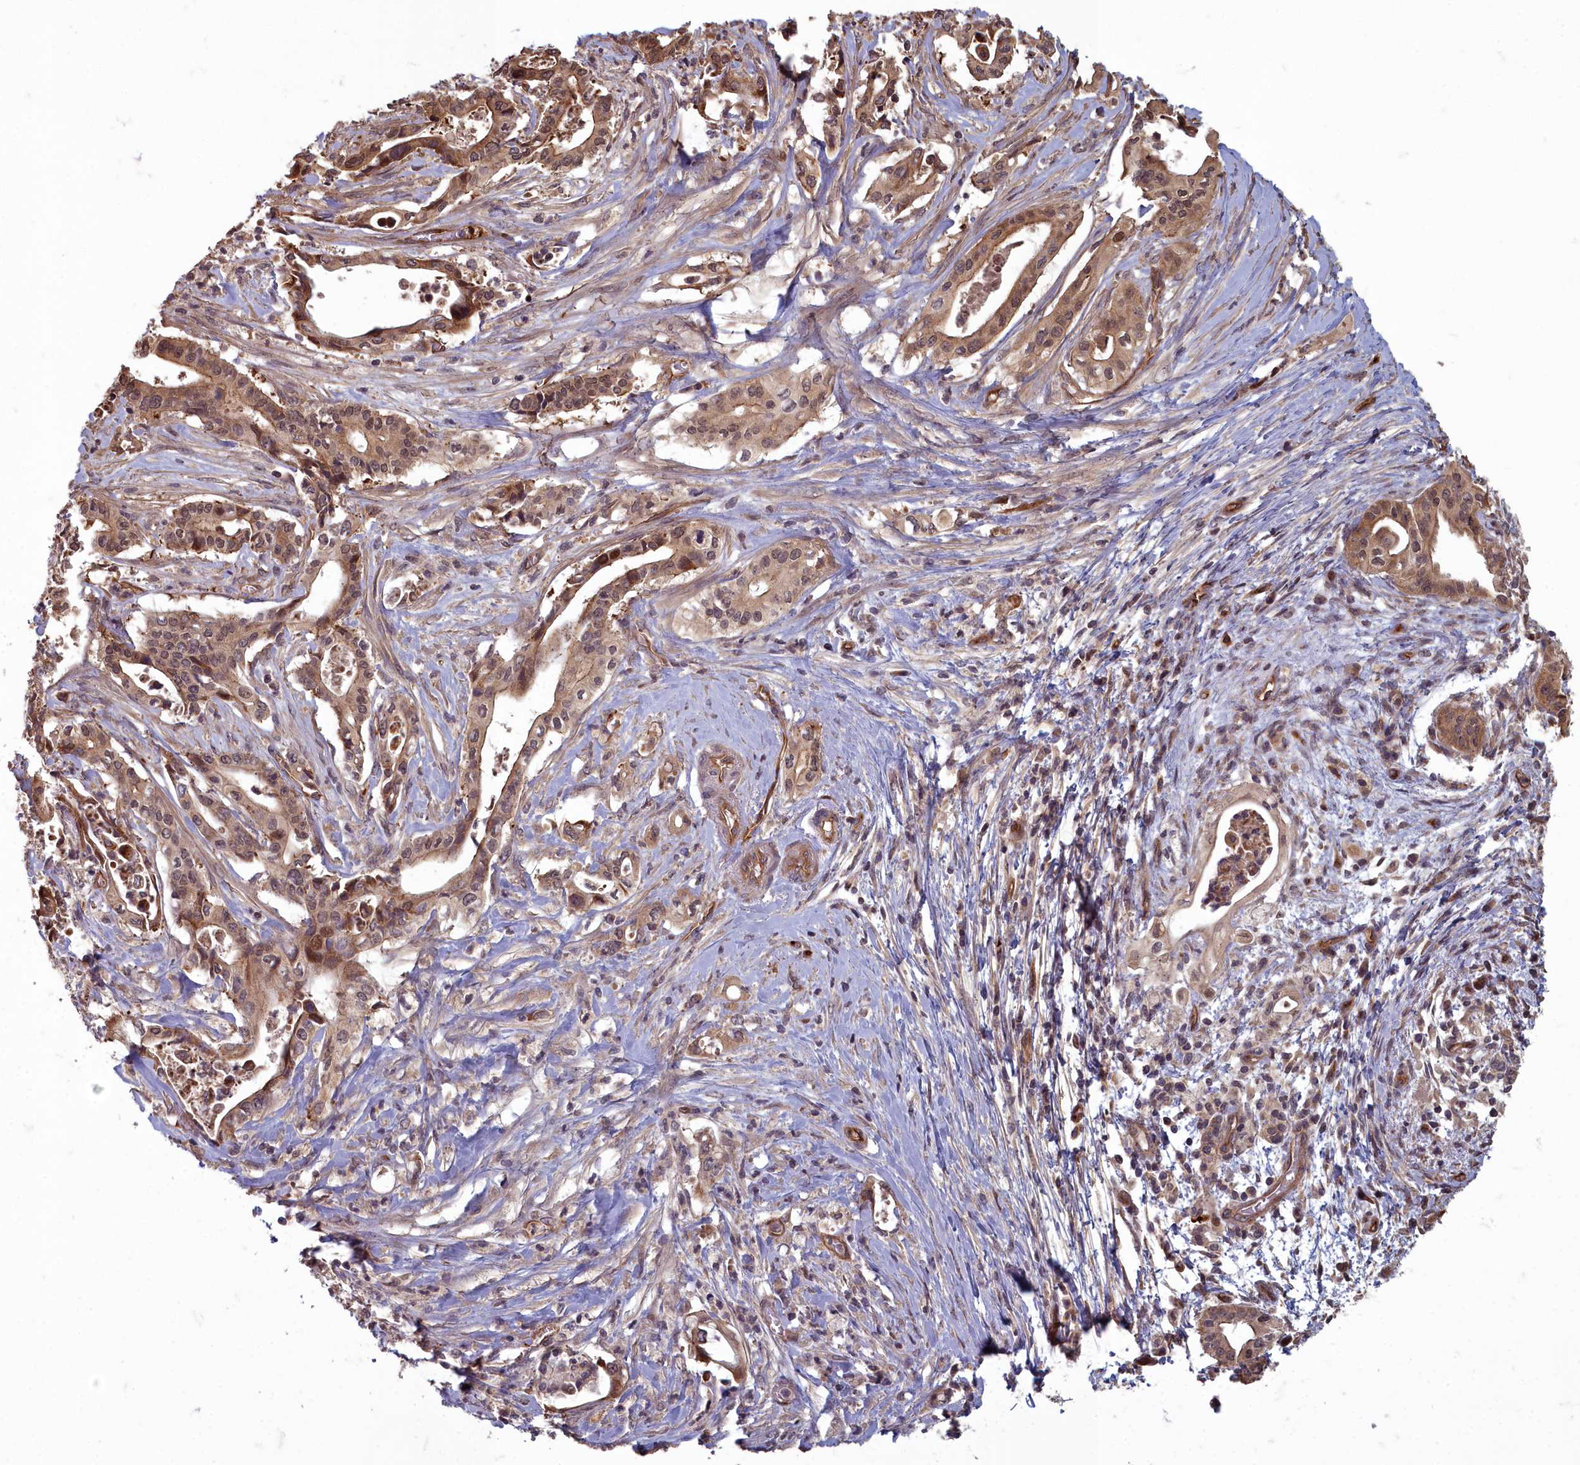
{"staining": {"intensity": "moderate", "quantity": ">75%", "location": "cytoplasmic/membranous,nuclear"}, "tissue": "pancreatic cancer", "cell_type": "Tumor cells", "image_type": "cancer", "snomed": [{"axis": "morphology", "description": "Adenocarcinoma, NOS"}, {"axis": "topography", "description": "Pancreas"}], "caption": "High-magnification brightfield microscopy of pancreatic adenocarcinoma stained with DAB (brown) and counterstained with hematoxylin (blue). tumor cells exhibit moderate cytoplasmic/membranous and nuclear expression is identified in about>75% of cells. Nuclei are stained in blue.", "gene": "TSPYL4", "patient": {"sex": "female", "age": 77}}